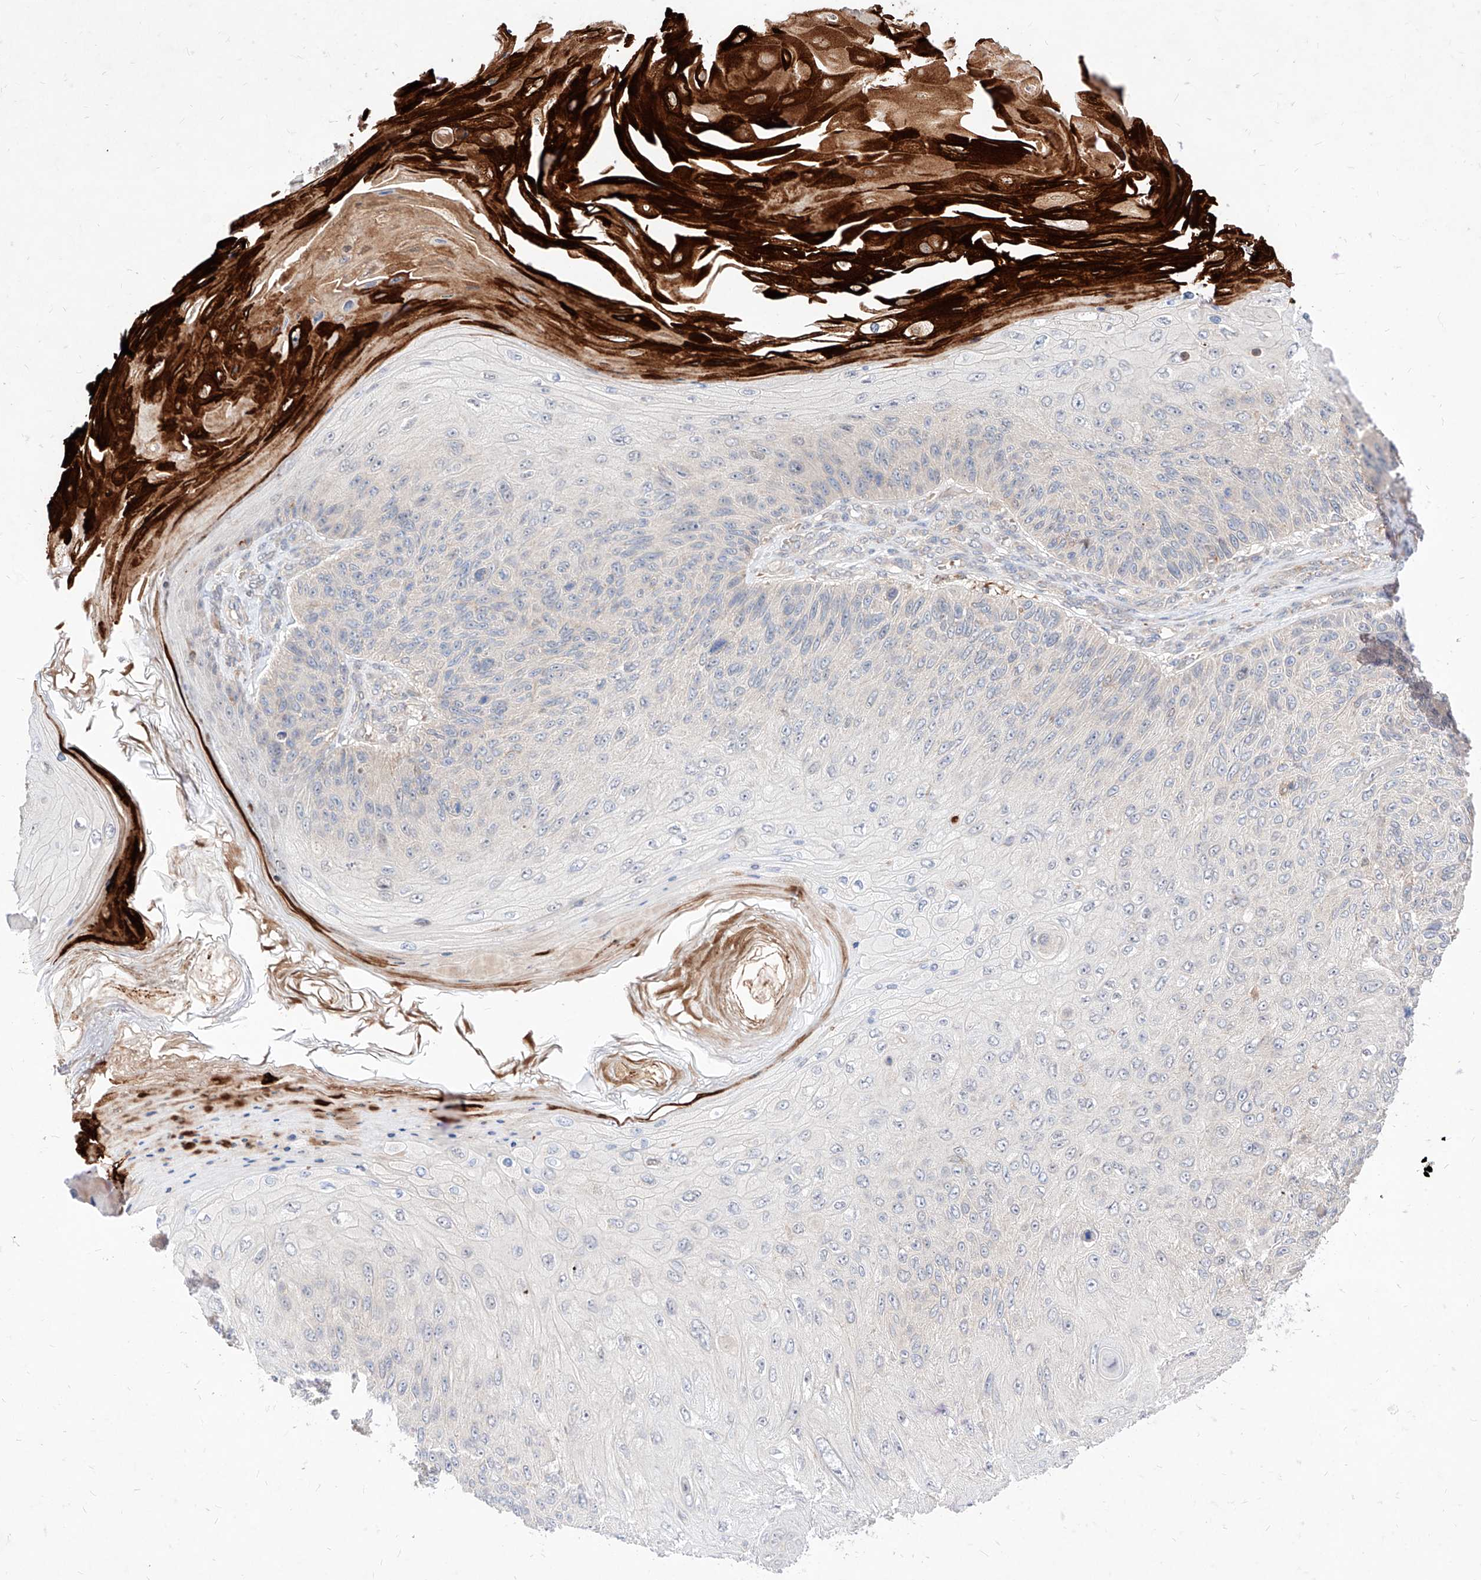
{"staining": {"intensity": "negative", "quantity": "none", "location": "none"}, "tissue": "skin cancer", "cell_type": "Tumor cells", "image_type": "cancer", "snomed": [{"axis": "morphology", "description": "Squamous cell carcinoma, NOS"}, {"axis": "topography", "description": "Skin"}], "caption": "Immunohistochemistry (IHC) of skin cancer demonstrates no expression in tumor cells.", "gene": "TSNAX", "patient": {"sex": "female", "age": 88}}